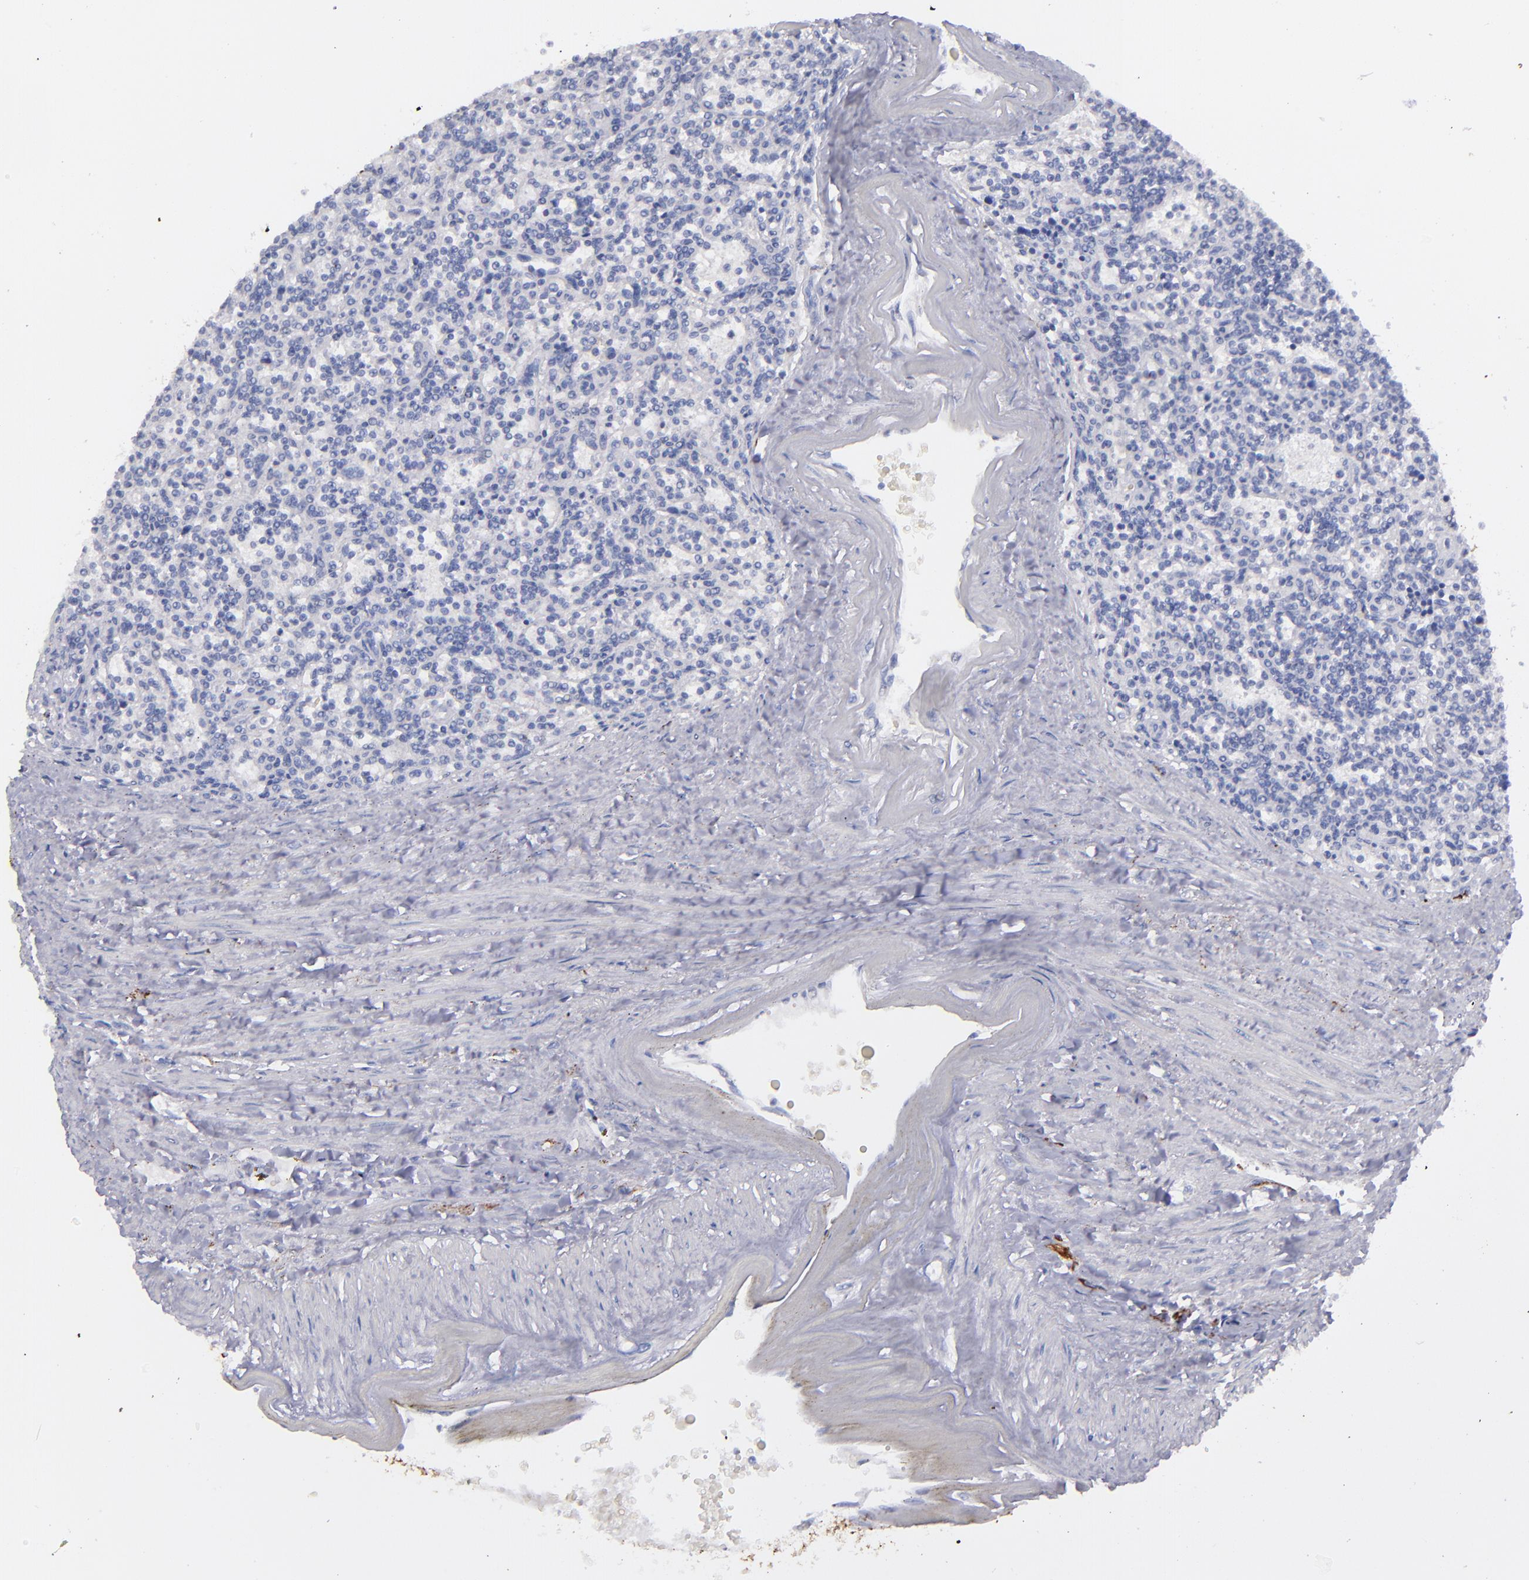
{"staining": {"intensity": "negative", "quantity": "none", "location": "none"}, "tissue": "lymphoma", "cell_type": "Tumor cells", "image_type": "cancer", "snomed": [{"axis": "morphology", "description": "Malignant lymphoma, non-Hodgkin's type, Low grade"}, {"axis": "topography", "description": "Spleen"}], "caption": "The photomicrograph displays no significant expression in tumor cells of lymphoma.", "gene": "SNAP25", "patient": {"sex": "male", "age": 73}}